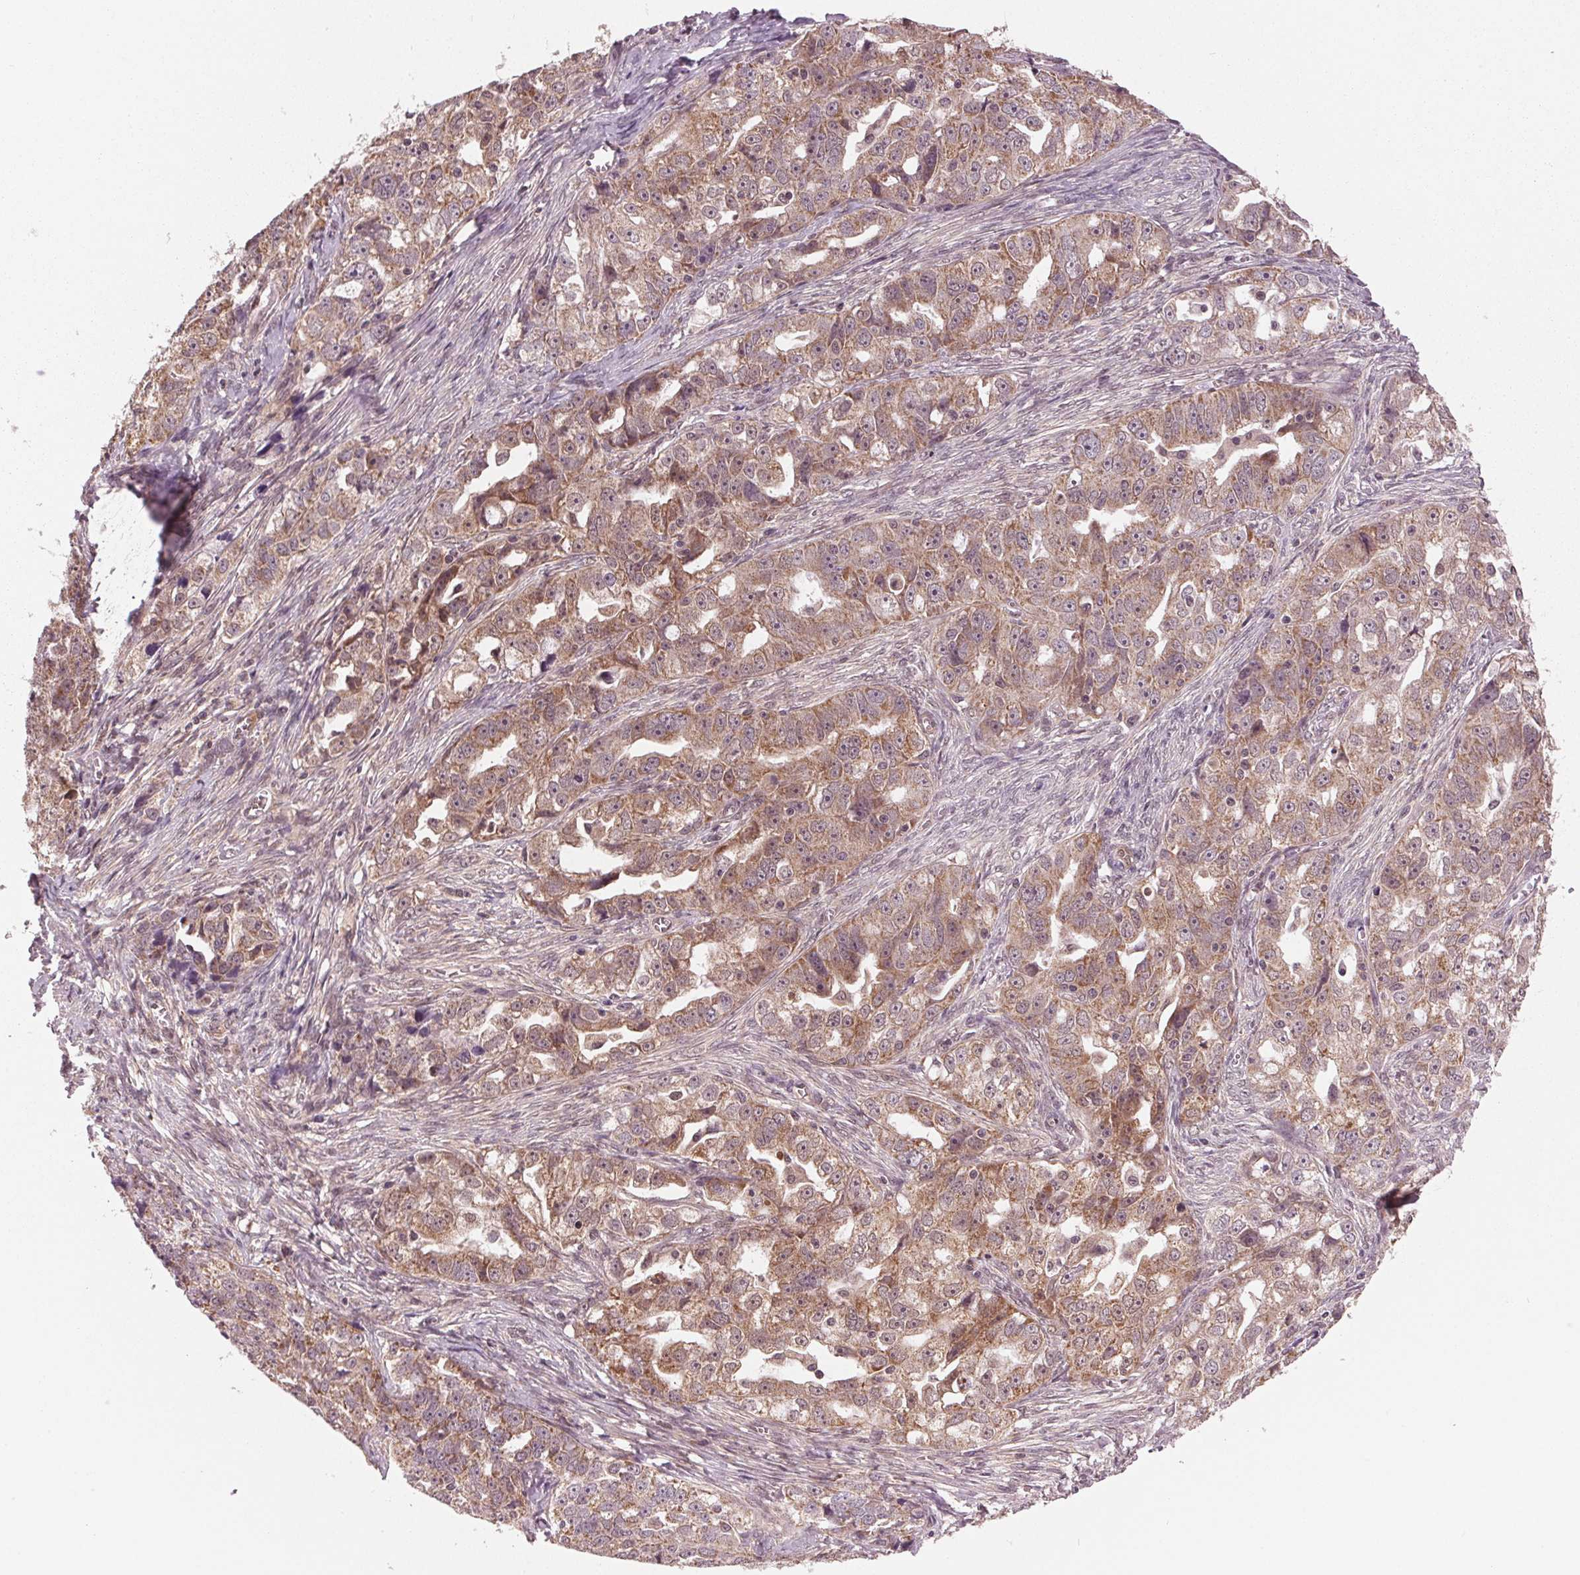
{"staining": {"intensity": "moderate", "quantity": ">75%", "location": "cytoplasmic/membranous"}, "tissue": "ovarian cancer", "cell_type": "Tumor cells", "image_type": "cancer", "snomed": [{"axis": "morphology", "description": "Cystadenocarcinoma, serous, NOS"}, {"axis": "topography", "description": "Ovary"}], "caption": "Ovarian cancer stained with DAB immunohistochemistry exhibits medium levels of moderate cytoplasmic/membranous expression in approximately >75% of tumor cells. The staining was performed using DAB, with brown indicating positive protein expression. Nuclei are stained blue with hematoxylin.", "gene": "STAT3", "patient": {"sex": "female", "age": 51}}